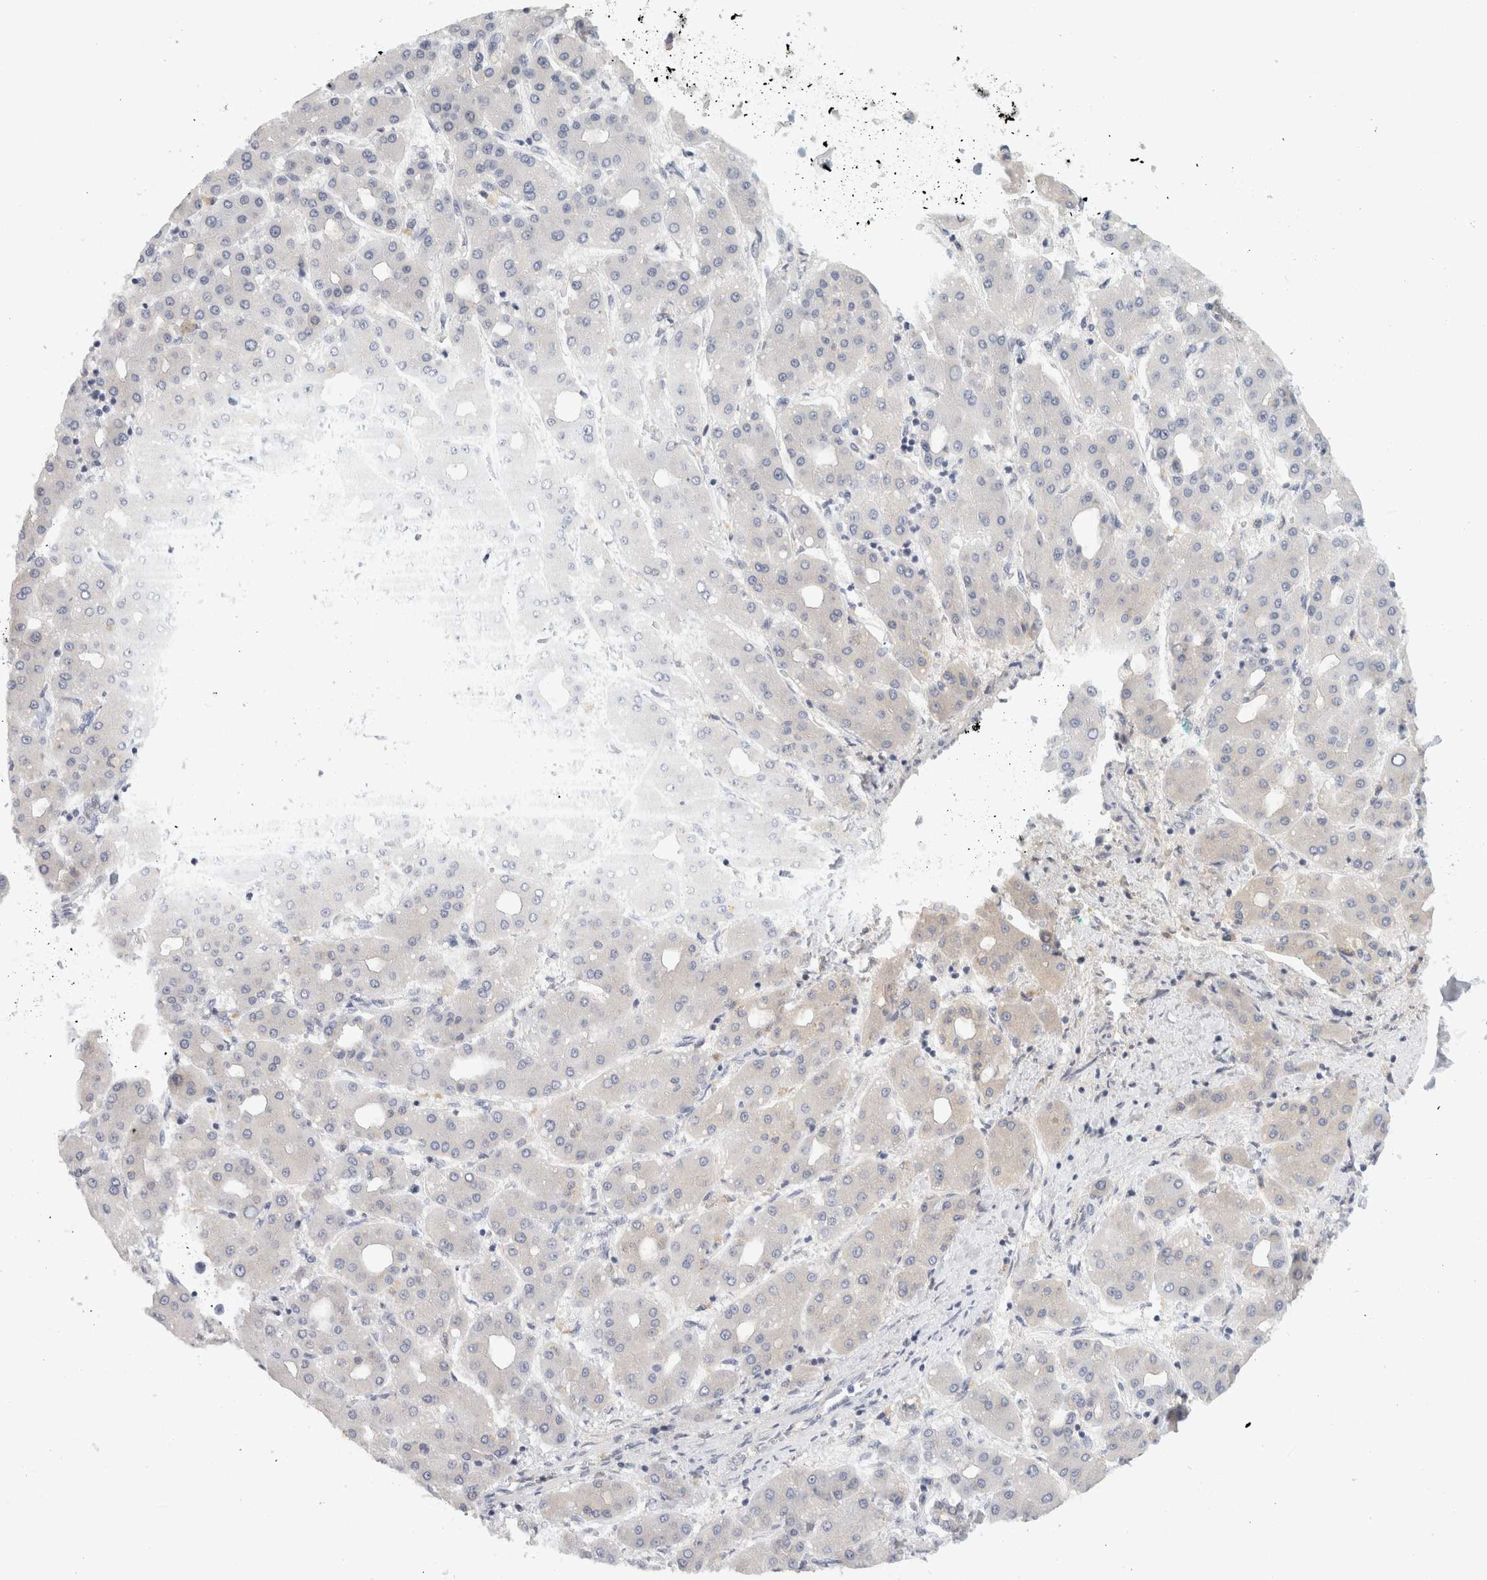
{"staining": {"intensity": "negative", "quantity": "none", "location": "none"}, "tissue": "liver cancer", "cell_type": "Tumor cells", "image_type": "cancer", "snomed": [{"axis": "morphology", "description": "Carcinoma, Hepatocellular, NOS"}, {"axis": "topography", "description": "Liver"}], "caption": "High magnification brightfield microscopy of liver cancer (hepatocellular carcinoma) stained with DAB (3,3'-diaminobenzidine) (brown) and counterstained with hematoxylin (blue): tumor cells show no significant staining.", "gene": "STK31", "patient": {"sex": "male", "age": 65}}